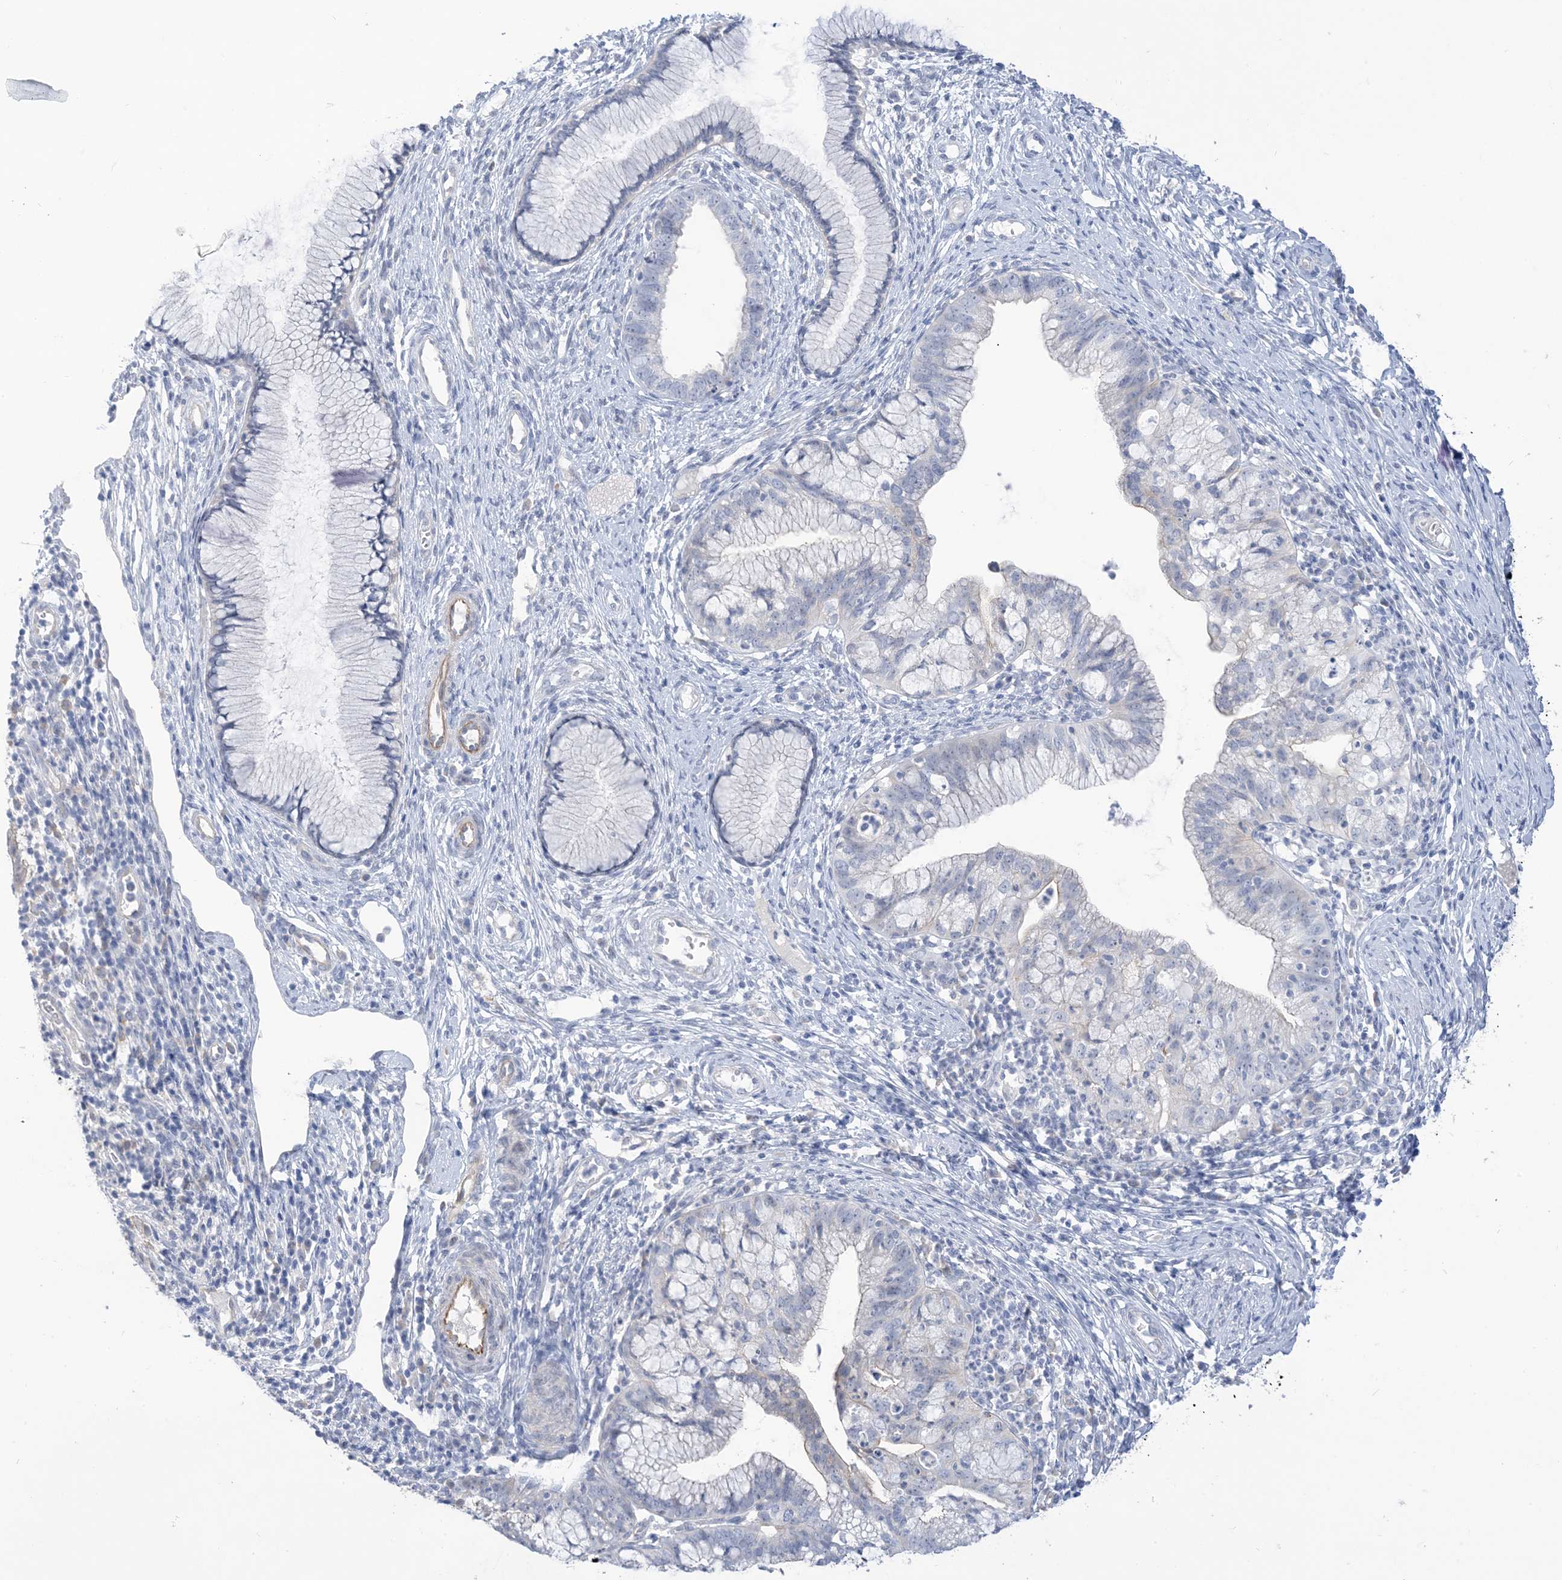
{"staining": {"intensity": "negative", "quantity": "none", "location": "none"}, "tissue": "cervical cancer", "cell_type": "Tumor cells", "image_type": "cancer", "snomed": [{"axis": "morphology", "description": "Adenocarcinoma, NOS"}, {"axis": "topography", "description": "Cervix"}], "caption": "This is an immunohistochemistry photomicrograph of cervical adenocarcinoma. There is no staining in tumor cells.", "gene": "IL36B", "patient": {"sex": "female", "age": 36}}